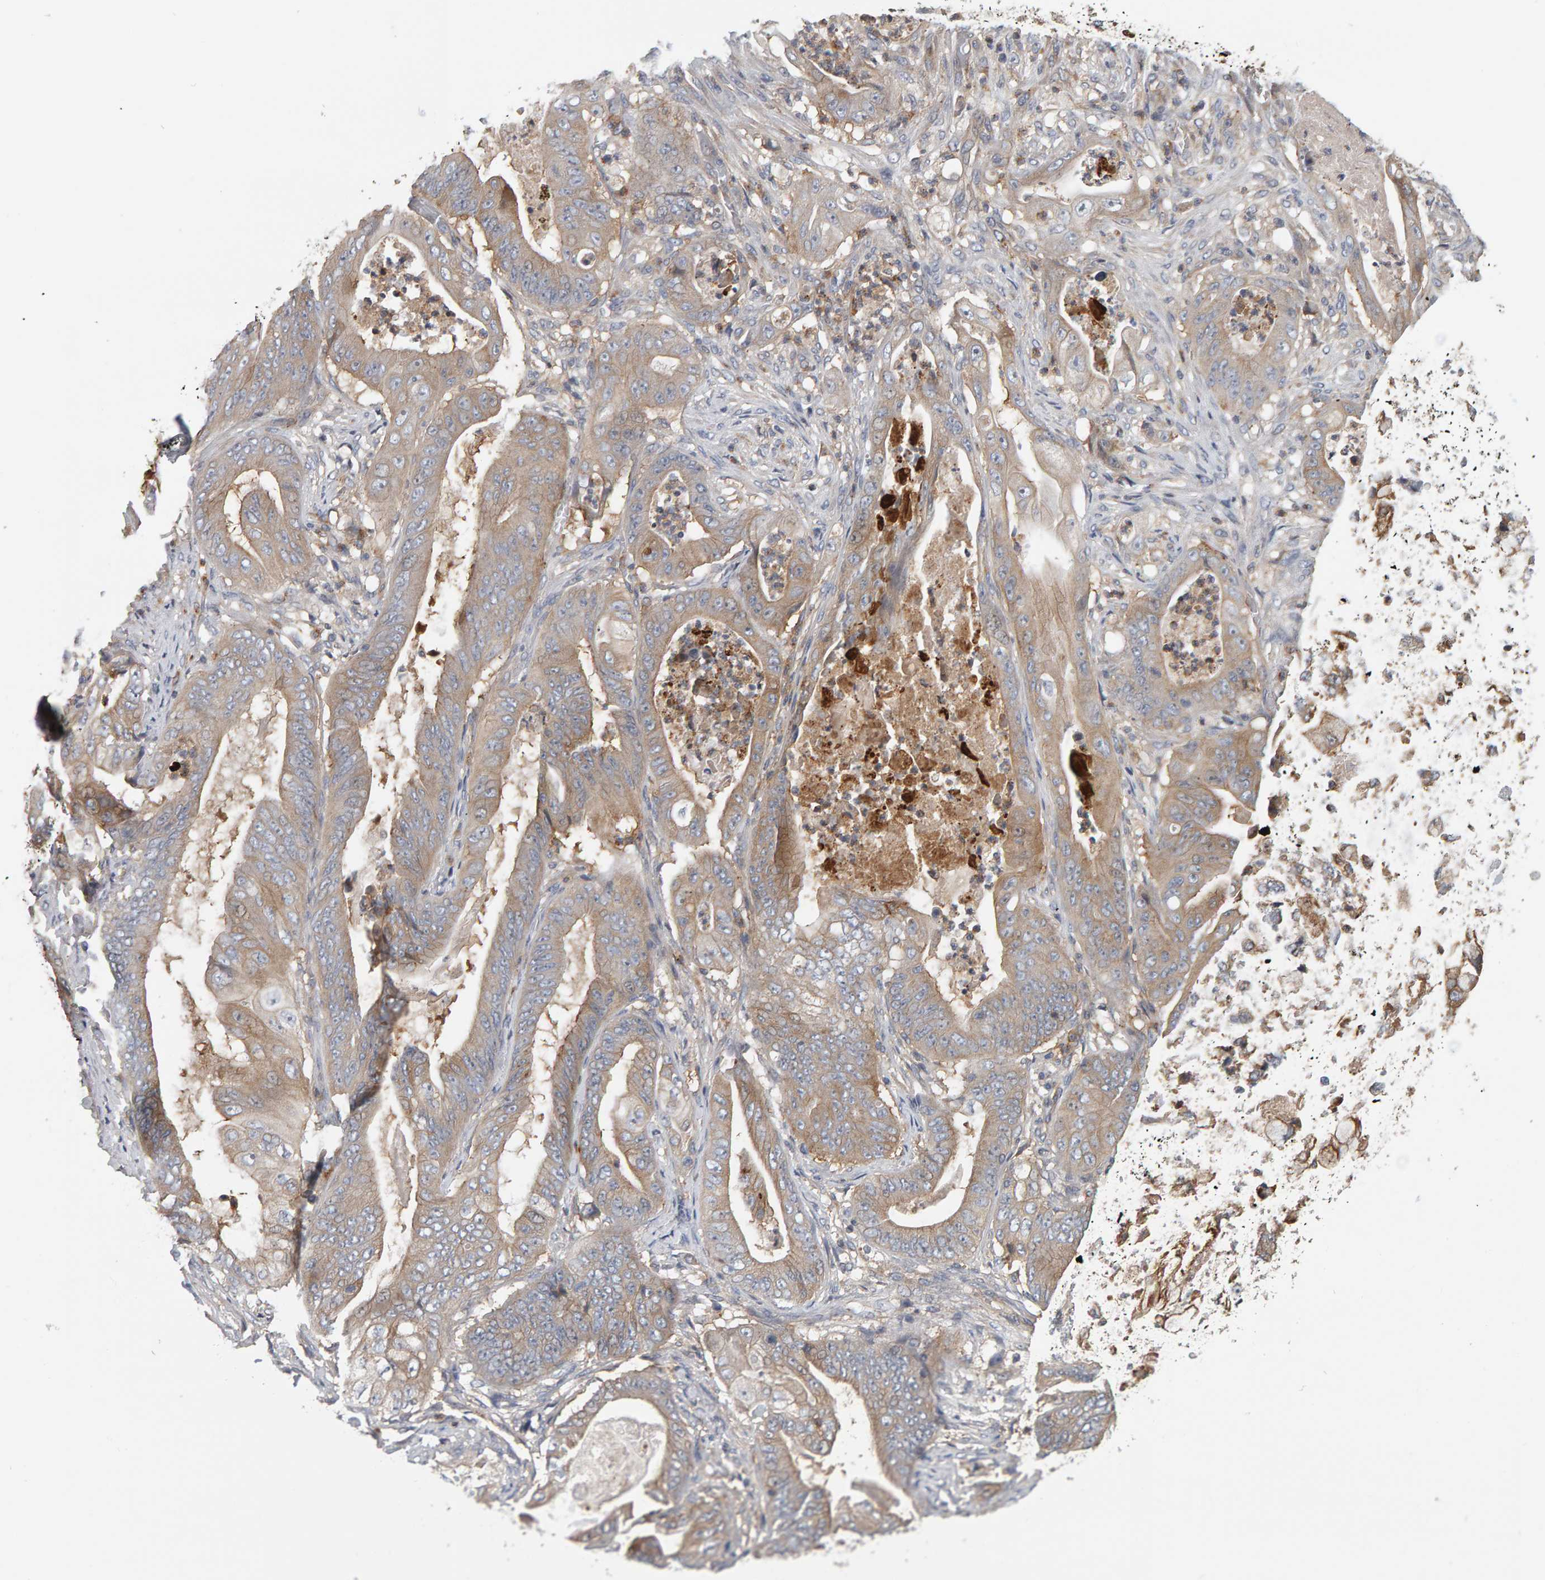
{"staining": {"intensity": "weak", "quantity": ">75%", "location": "cytoplasmic/membranous"}, "tissue": "stomach cancer", "cell_type": "Tumor cells", "image_type": "cancer", "snomed": [{"axis": "morphology", "description": "Normal tissue, NOS"}, {"axis": "morphology", "description": "Adenocarcinoma, NOS"}, {"axis": "topography", "description": "Stomach"}], "caption": "Stomach cancer (adenocarcinoma) was stained to show a protein in brown. There is low levels of weak cytoplasmic/membranous positivity in approximately >75% of tumor cells. (Stains: DAB (3,3'-diaminobenzidine) in brown, nuclei in blue, Microscopy: brightfield microscopy at high magnification).", "gene": "C9orf72", "patient": {"sex": "male", "age": 62}}